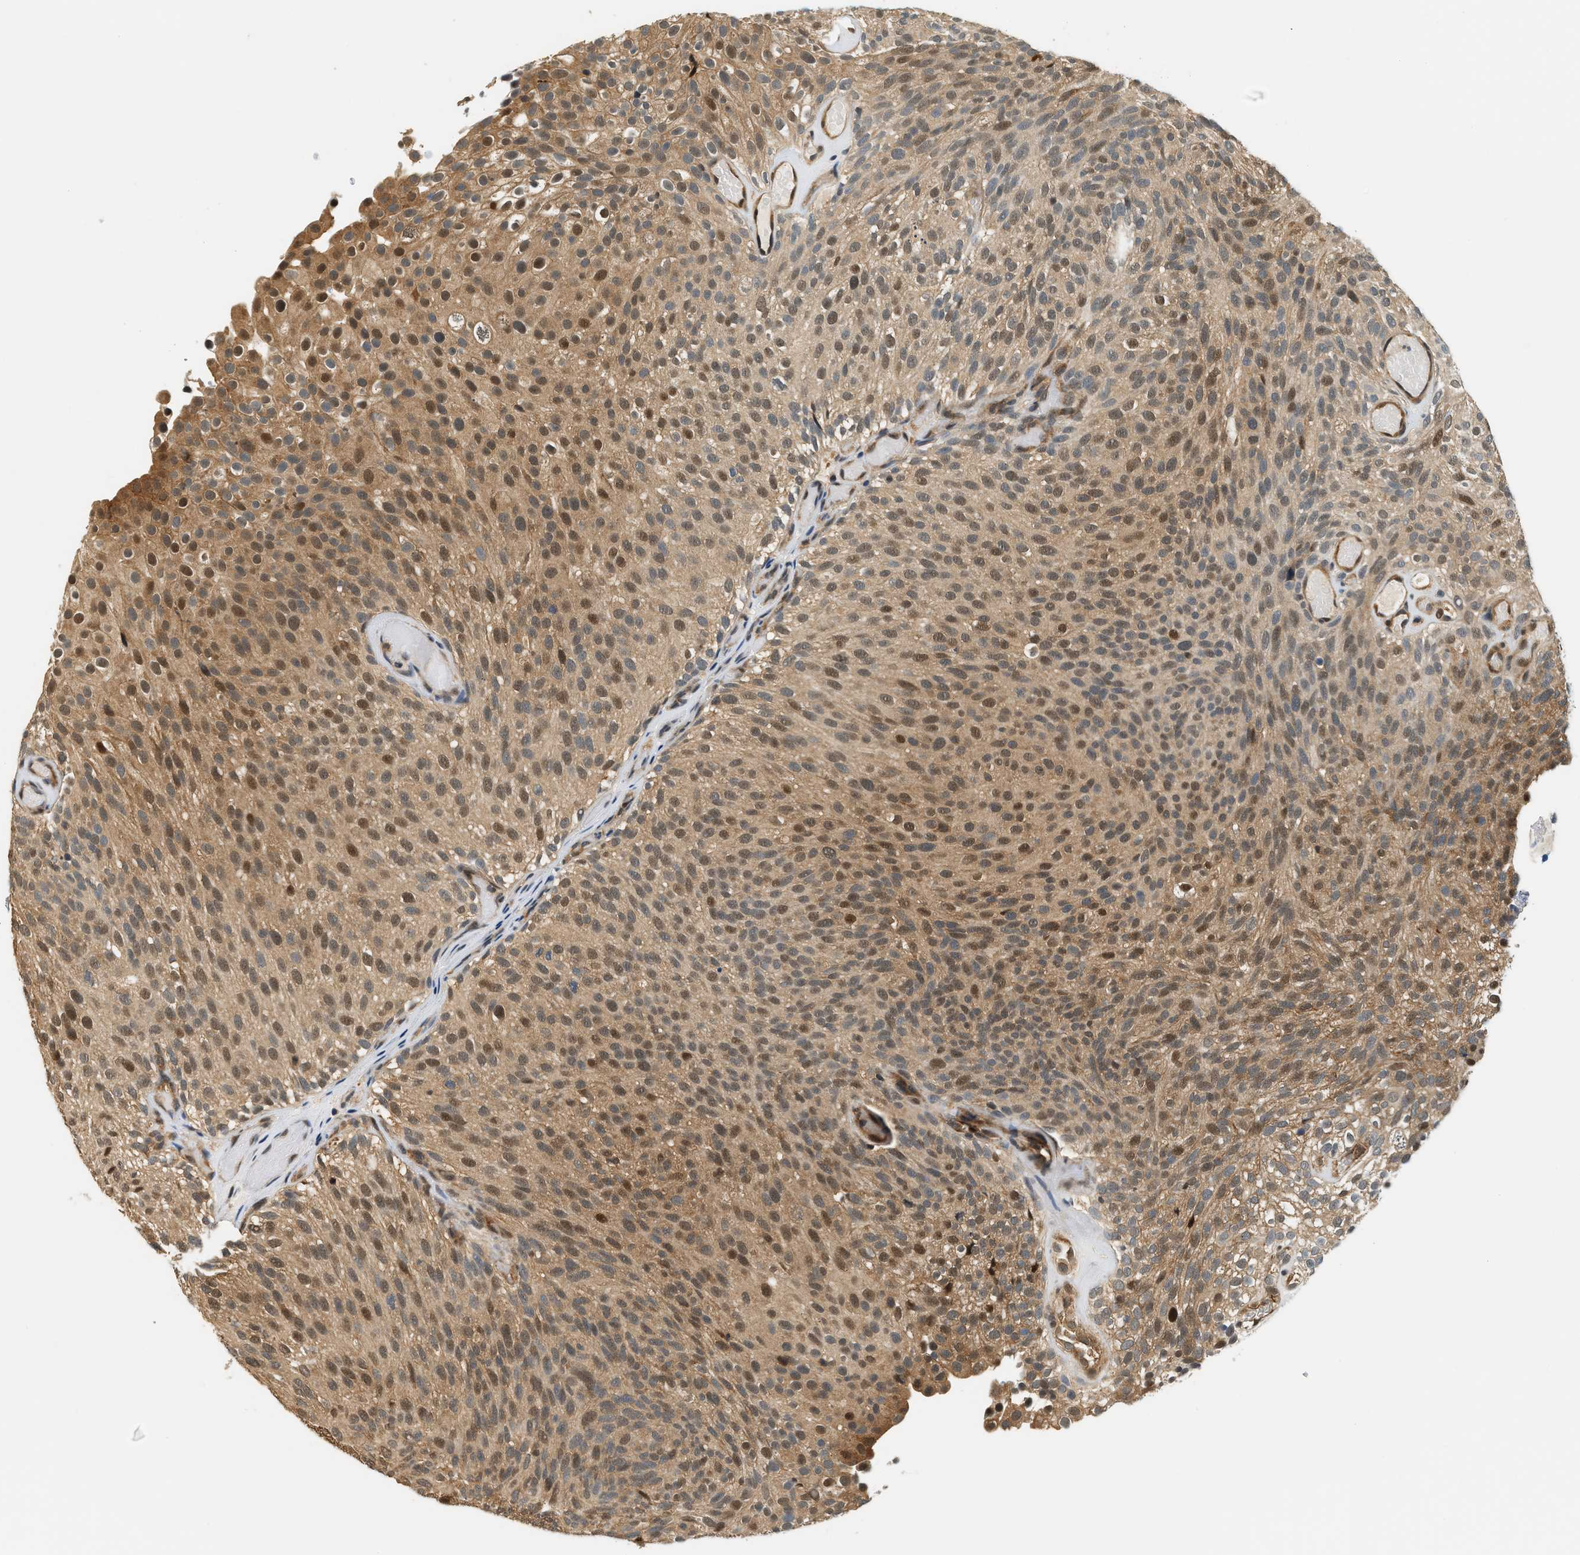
{"staining": {"intensity": "moderate", "quantity": ">75%", "location": "cytoplasmic/membranous,nuclear"}, "tissue": "urothelial cancer", "cell_type": "Tumor cells", "image_type": "cancer", "snomed": [{"axis": "morphology", "description": "Urothelial carcinoma, Low grade"}, {"axis": "topography", "description": "Urinary bladder"}], "caption": "DAB (3,3'-diaminobenzidine) immunohistochemical staining of urothelial cancer demonstrates moderate cytoplasmic/membranous and nuclear protein staining in approximately >75% of tumor cells. (DAB = brown stain, brightfield microscopy at high magnification).", "gene": "PSMD3", "patient": {"sex": "male", "age": 78}}